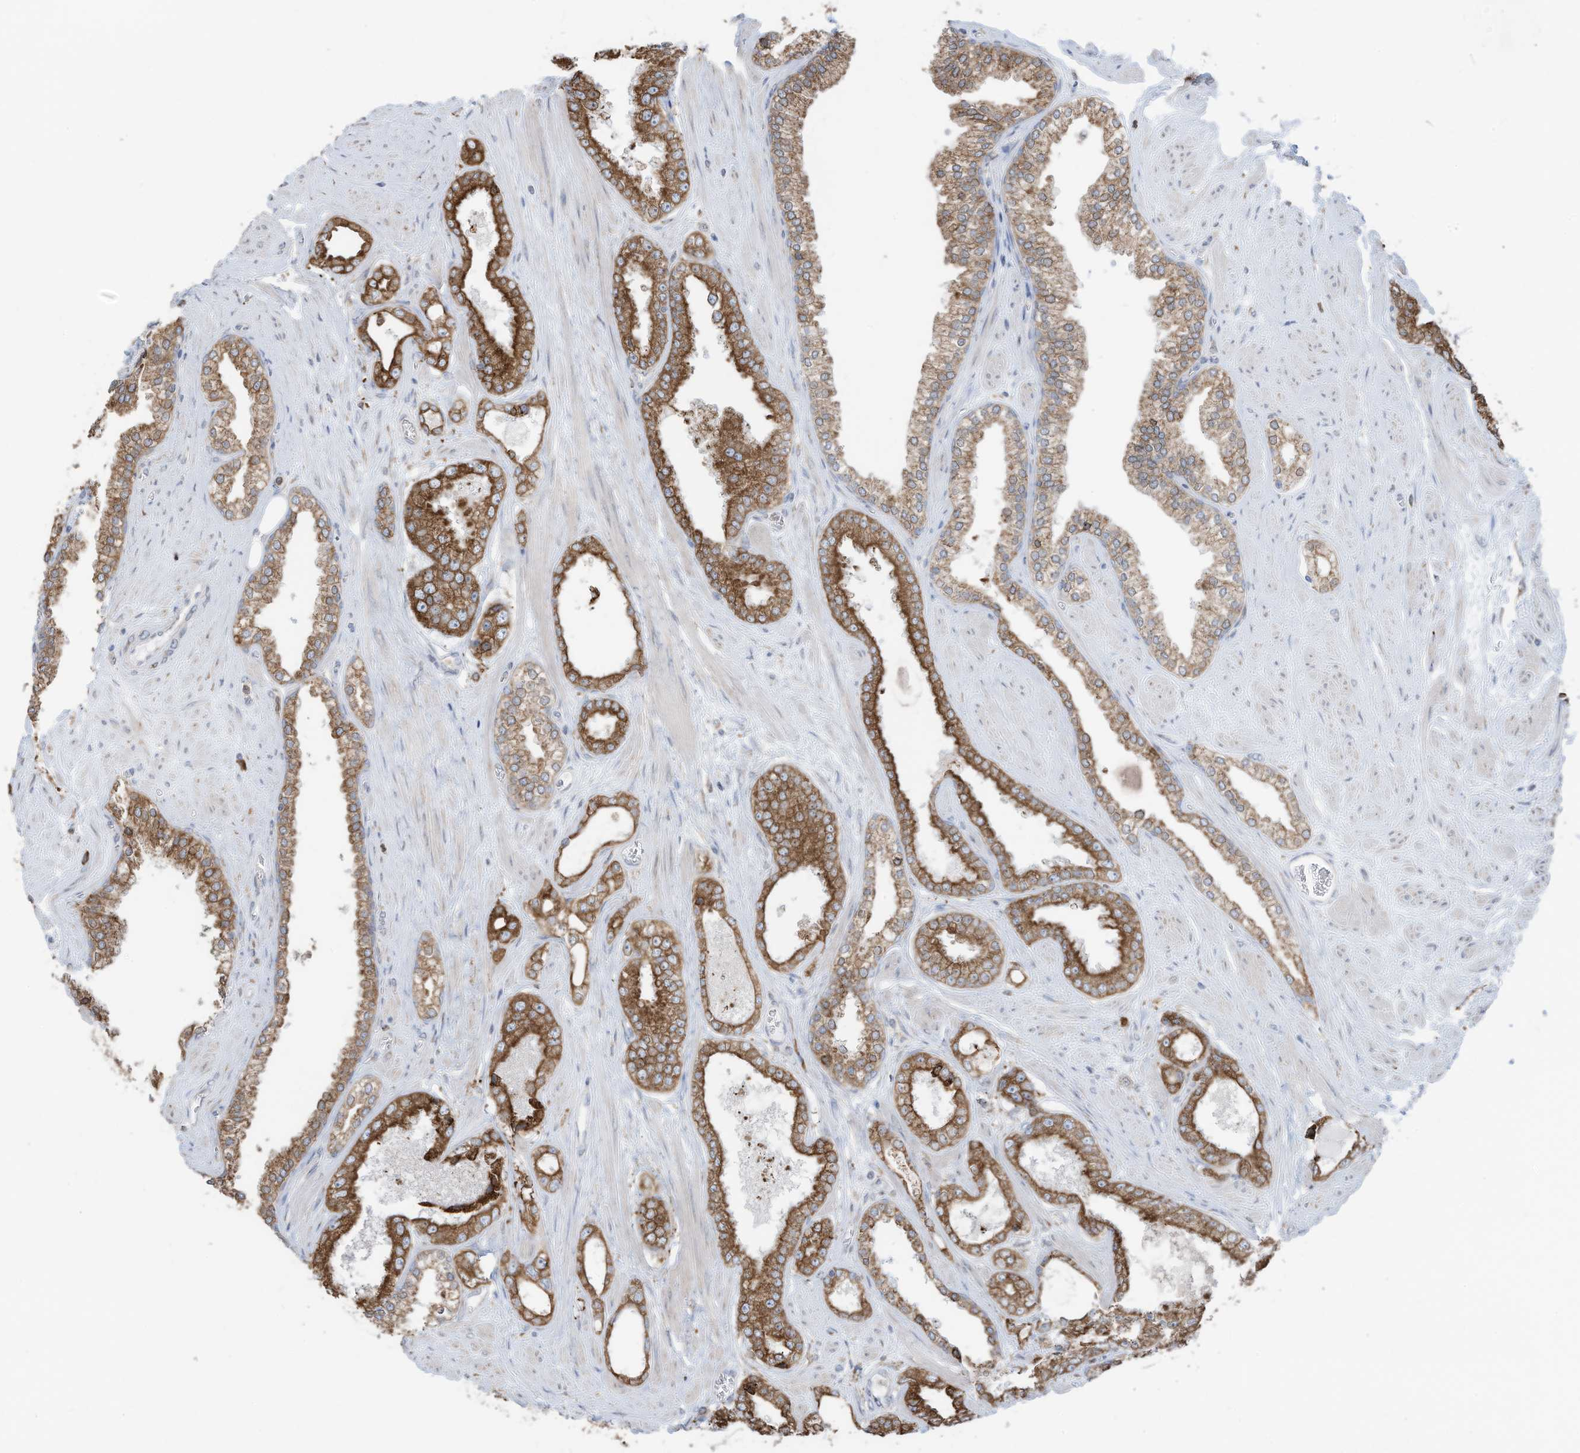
{"staining": {"intensity": "moderate", "quantity": ">75%", "location": "cytoplasmic/membranous"}, "tissue": "prostate cancer", "cell_type": "Tumor cells", "image_type": "cancer", "snomed": [{"axis": "morphology", "description": "Adenocarcinoma, Low grade"}, {"axis": "topography", "description": "Prostate"}], "caption": "The image exhibits a brown stain indicating the presence of a protein in the cytoplasmic/membranous of tumor cells in prostate low-grade adenocarcinoma.", "gene": "ZNF354C", "patient": {"sex": "male", "age": 62}}